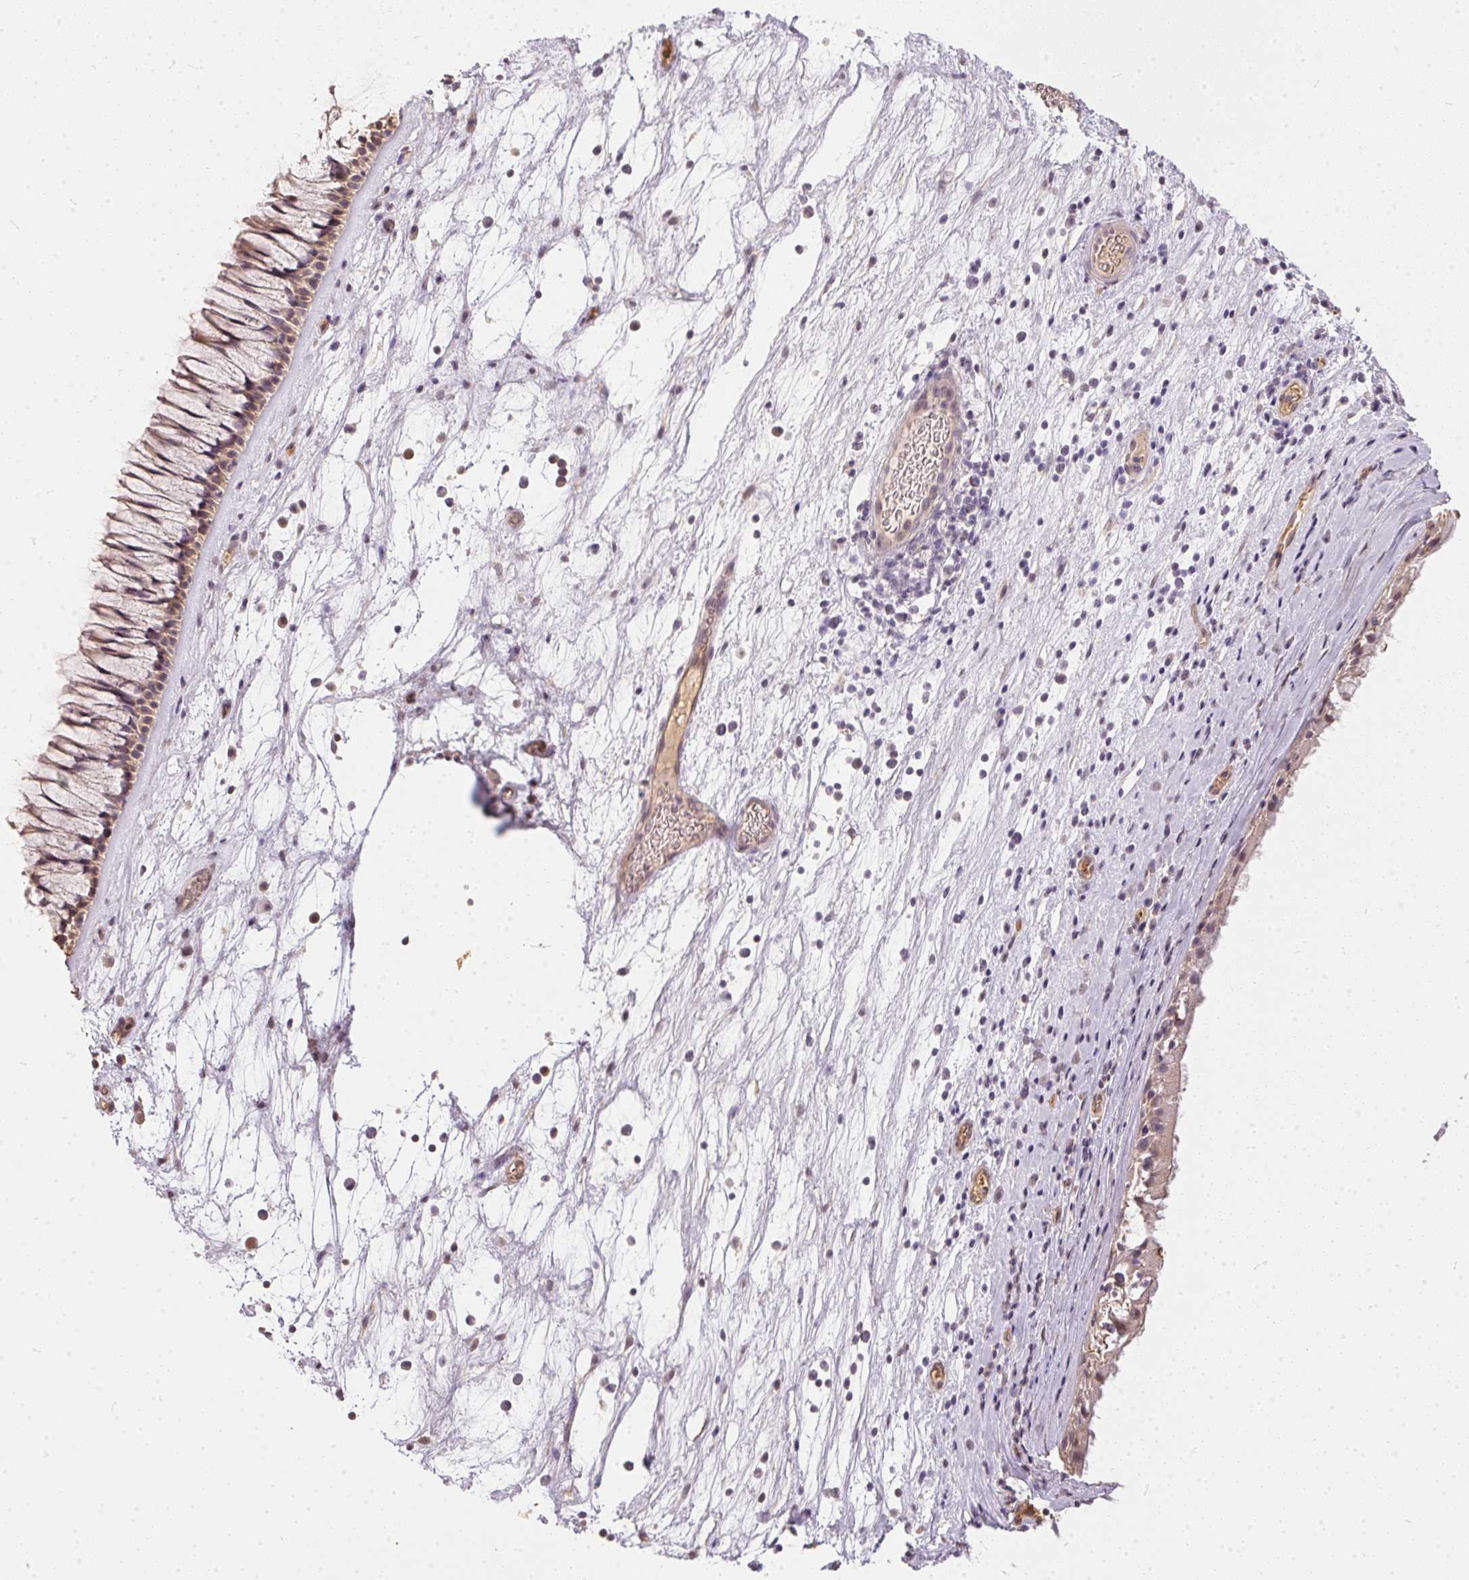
{"staining": {"intensity": "weak", "quantity": ">75%", "location": "cytoplasmic/membranous"}, "tissue": "nasopharynx", "cell_type": "Respiratory epithelial cells", "image_type": "normal", "snomed": [{"axis": "morphology", "description": "Normal tissue, NOS"}, {"axis": "topography", "description": "Nasopharynx"}], "caption": "Protein staining displays weak cytoplasmic/membranous expression in about >75% of respiratory epithelial cells in normal nasopharynx.", "gene": "BLMH", "patient": {"sex": "male", "age": 74}}